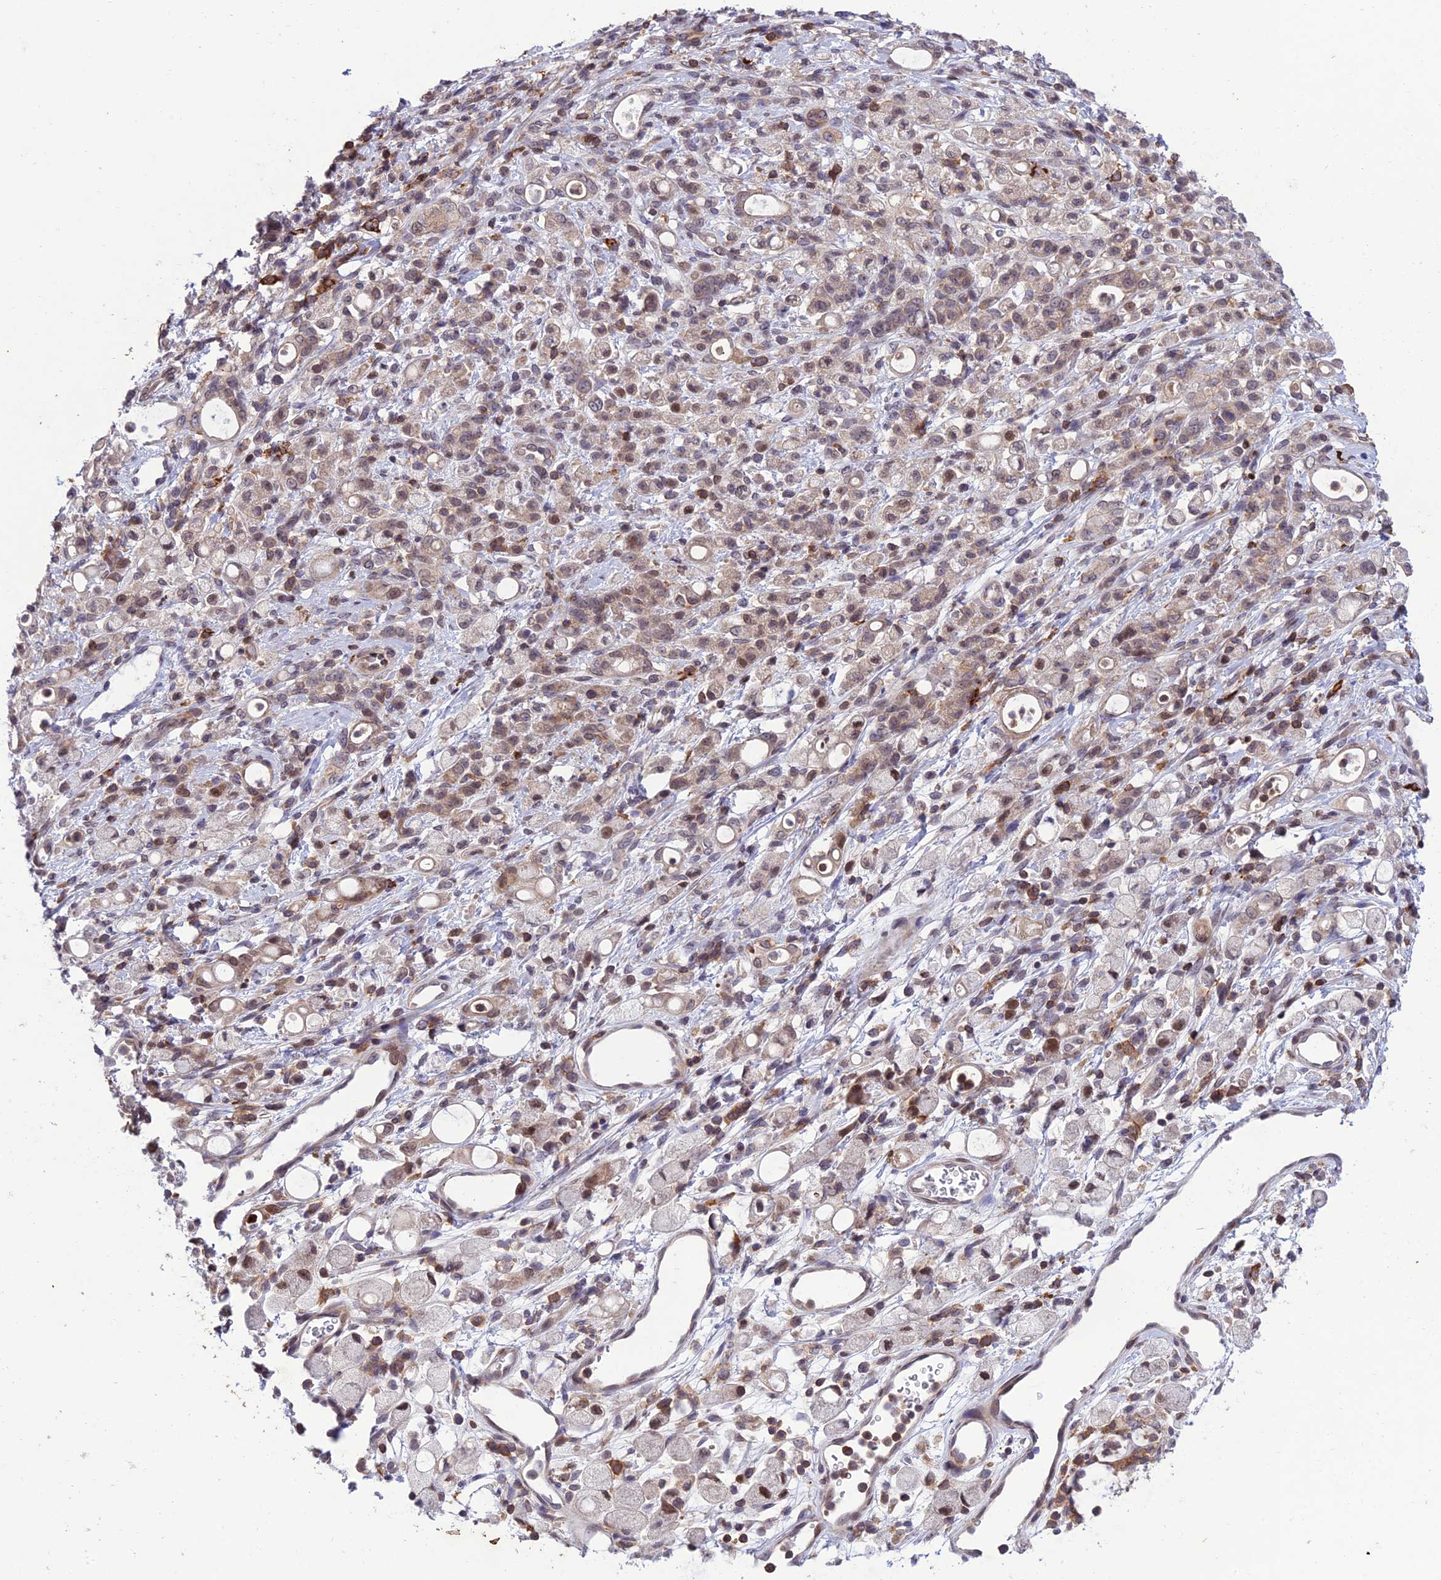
{"staining": {"intensity": "weak", "quantity": ">75%", "location": "cytoplasmic/membranous"}, "tissue": "stomach cancer", "cell_type": "Tumor cells", "image_type": "cancer", "snomed": [{"axis": "morphology", "description": "Adenocarcinoma, NOS"}, {"axis": "topography", "description": "Stomach"}], "caption": "Stomach cancer (adenocarcinoma) stained with DAB (3,3'-diaminobenzidine) immunohistochemistry reveals low levels of weak cytoplasmic/membranous positivity in approximately >75% of tumor cells.", "gene": "FAM76A", "patient": {"sex": "female", "age": 60}}